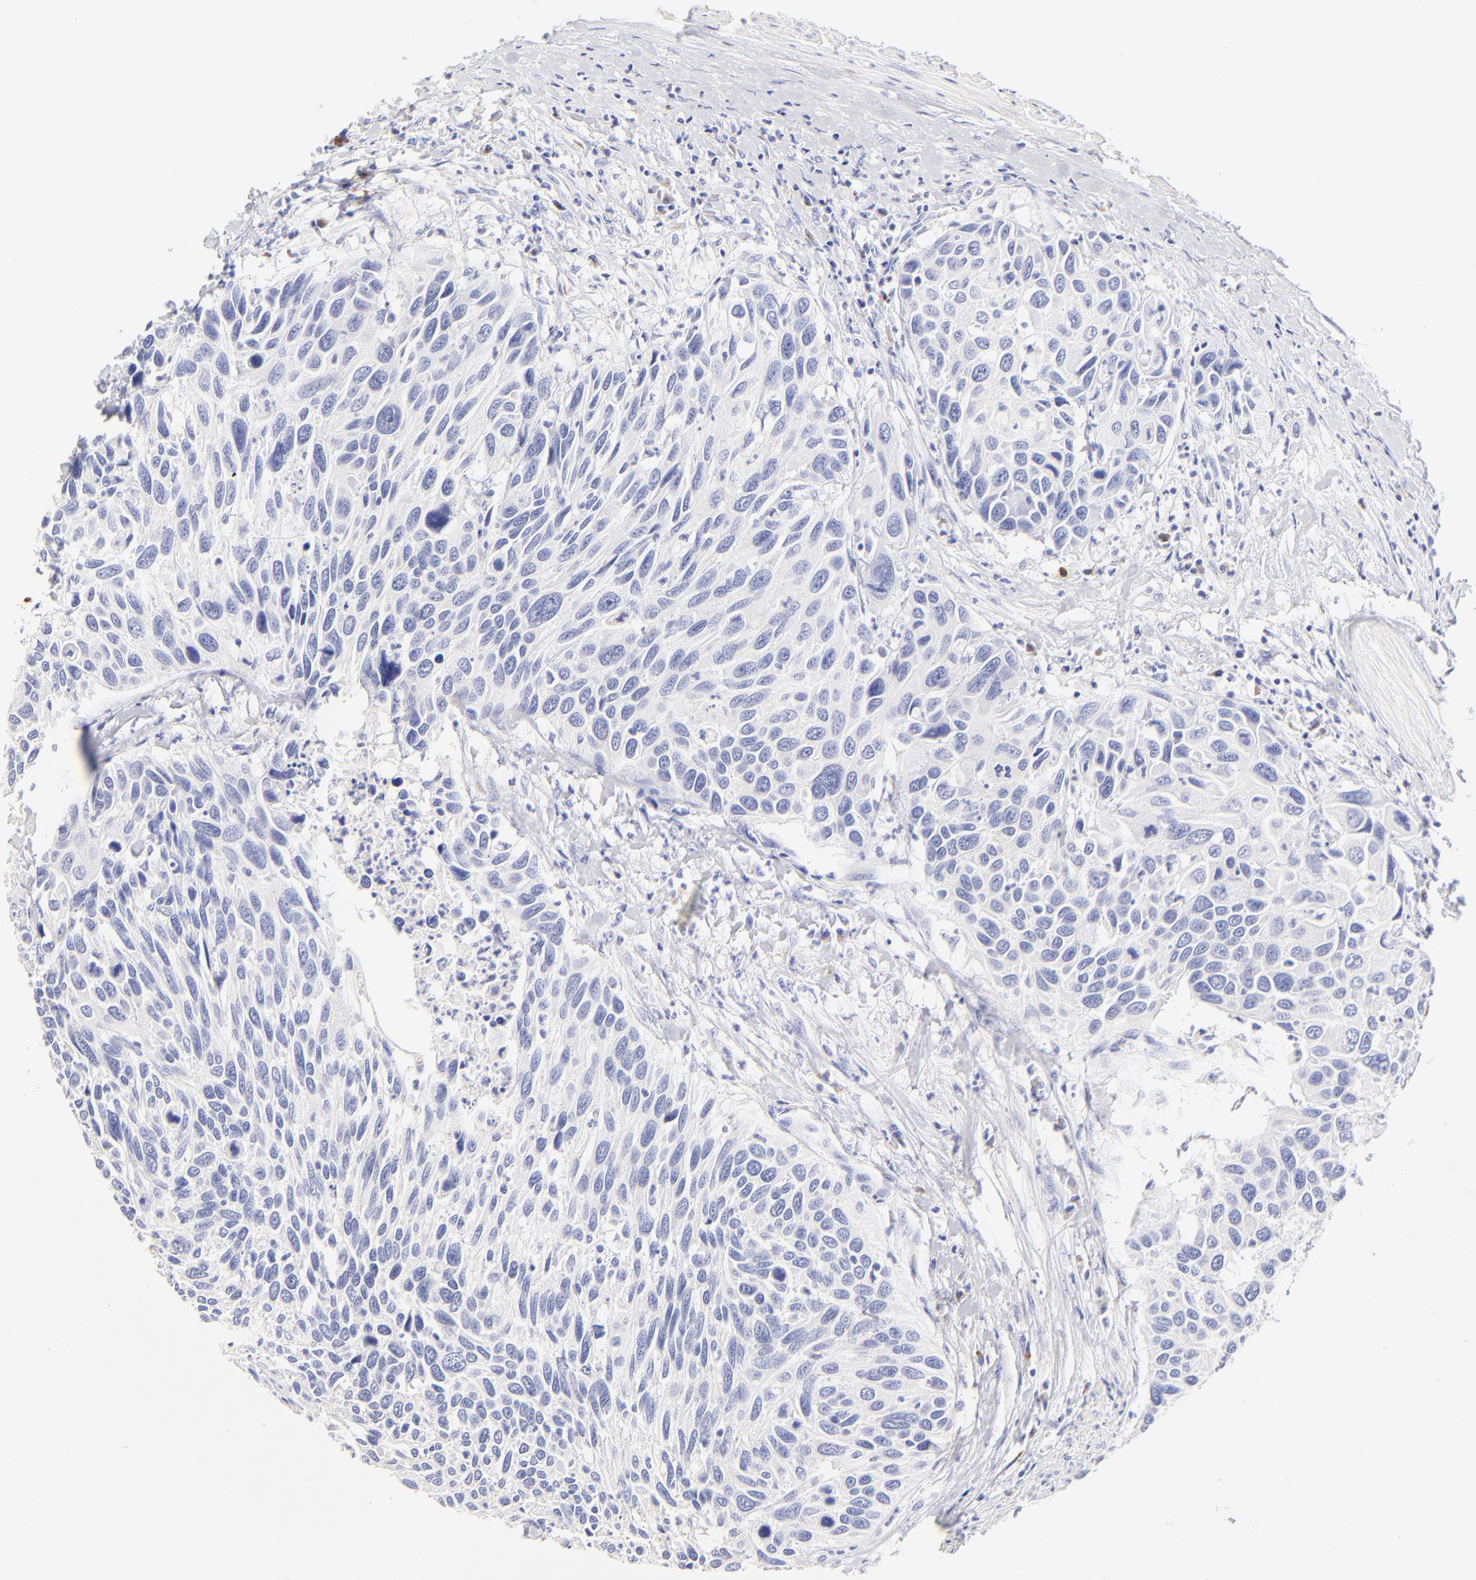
{"staining": {"intensity": "negative", "quantity": "none", "location": "none"}, "tissue": "urothelial cancer", "cell_type": "Tumor cells", "image_type": "cancer", "snomed": [{"axis": "morphology", "description": "Urothelial carcinoma, High grade"}, {"axis": "topography", "description": "Urinary bladder"}], "caption": "High power microscopy image of an immunohistochemistry micrograph of urothelial cancer, revealing no significant staining in tumor cells.", "gene": "ASB9", "patient": {"sex": "male", "age": 66}}